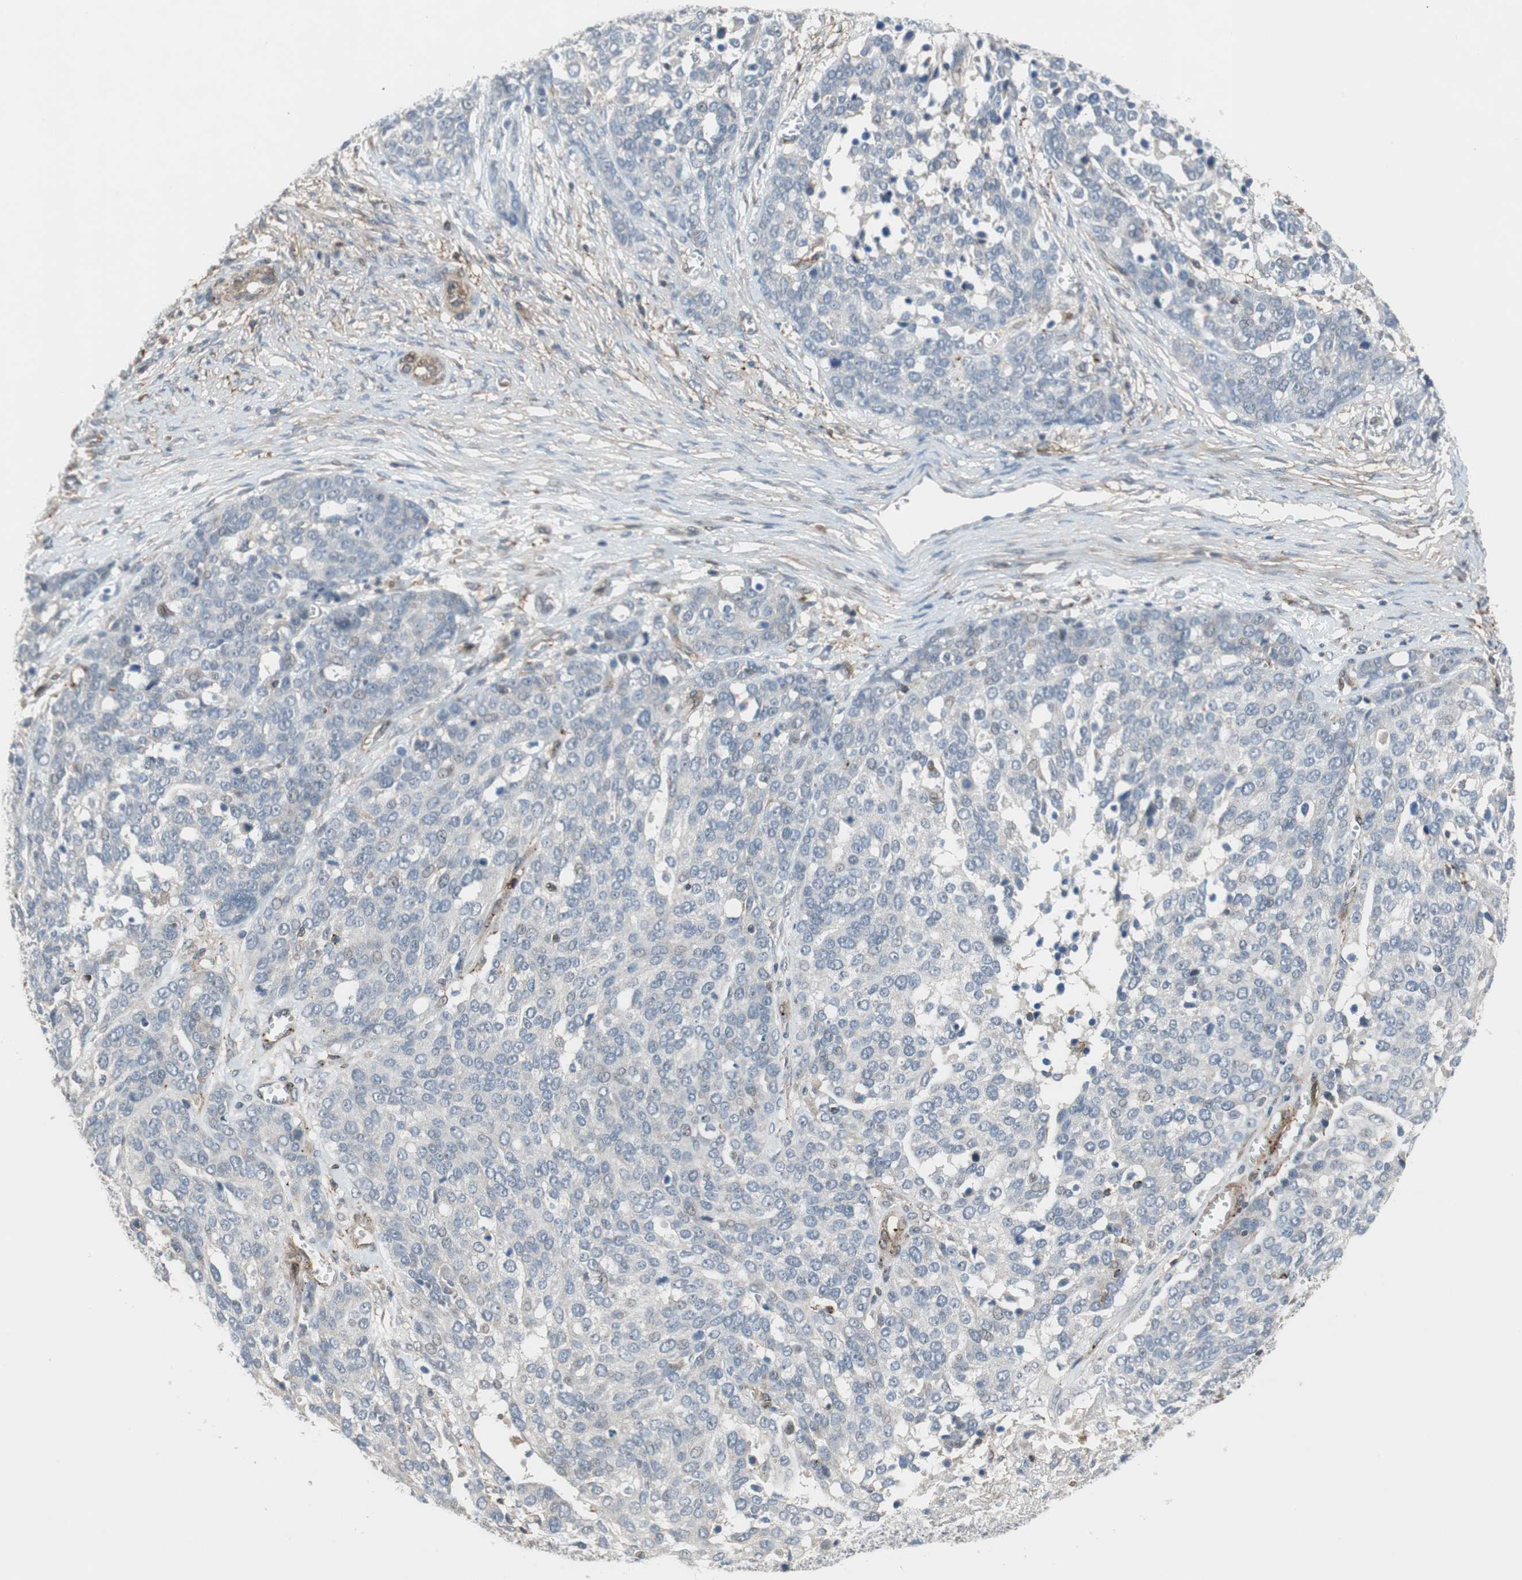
{"staining": {"intensity": "negative", "quantity": "none", "location": "none"}, "tissue": "ovarian cancer", "cell_type": "Tumor cells", "image_type": "cancer", "snomed": [{"axis": "morphology", "description": "Cystadenocarcinoma, serous, NOS"}, {"axis": "topography", "description": "Ovary"}], "caption": "A photomicrograph of serous cystadenocarcinoma (ovarian) stained for a protein exhibits no brown staining in tumor cells. The staining was performed using DAB (3,3'-diaminobenzidine) to visualize the protein expression in brown, while the nuclei were stained in blue with hematoxylin (Magnification: 20x).", "gene": "GRHL1", "patient": {"sex": "female", "age": 44}}